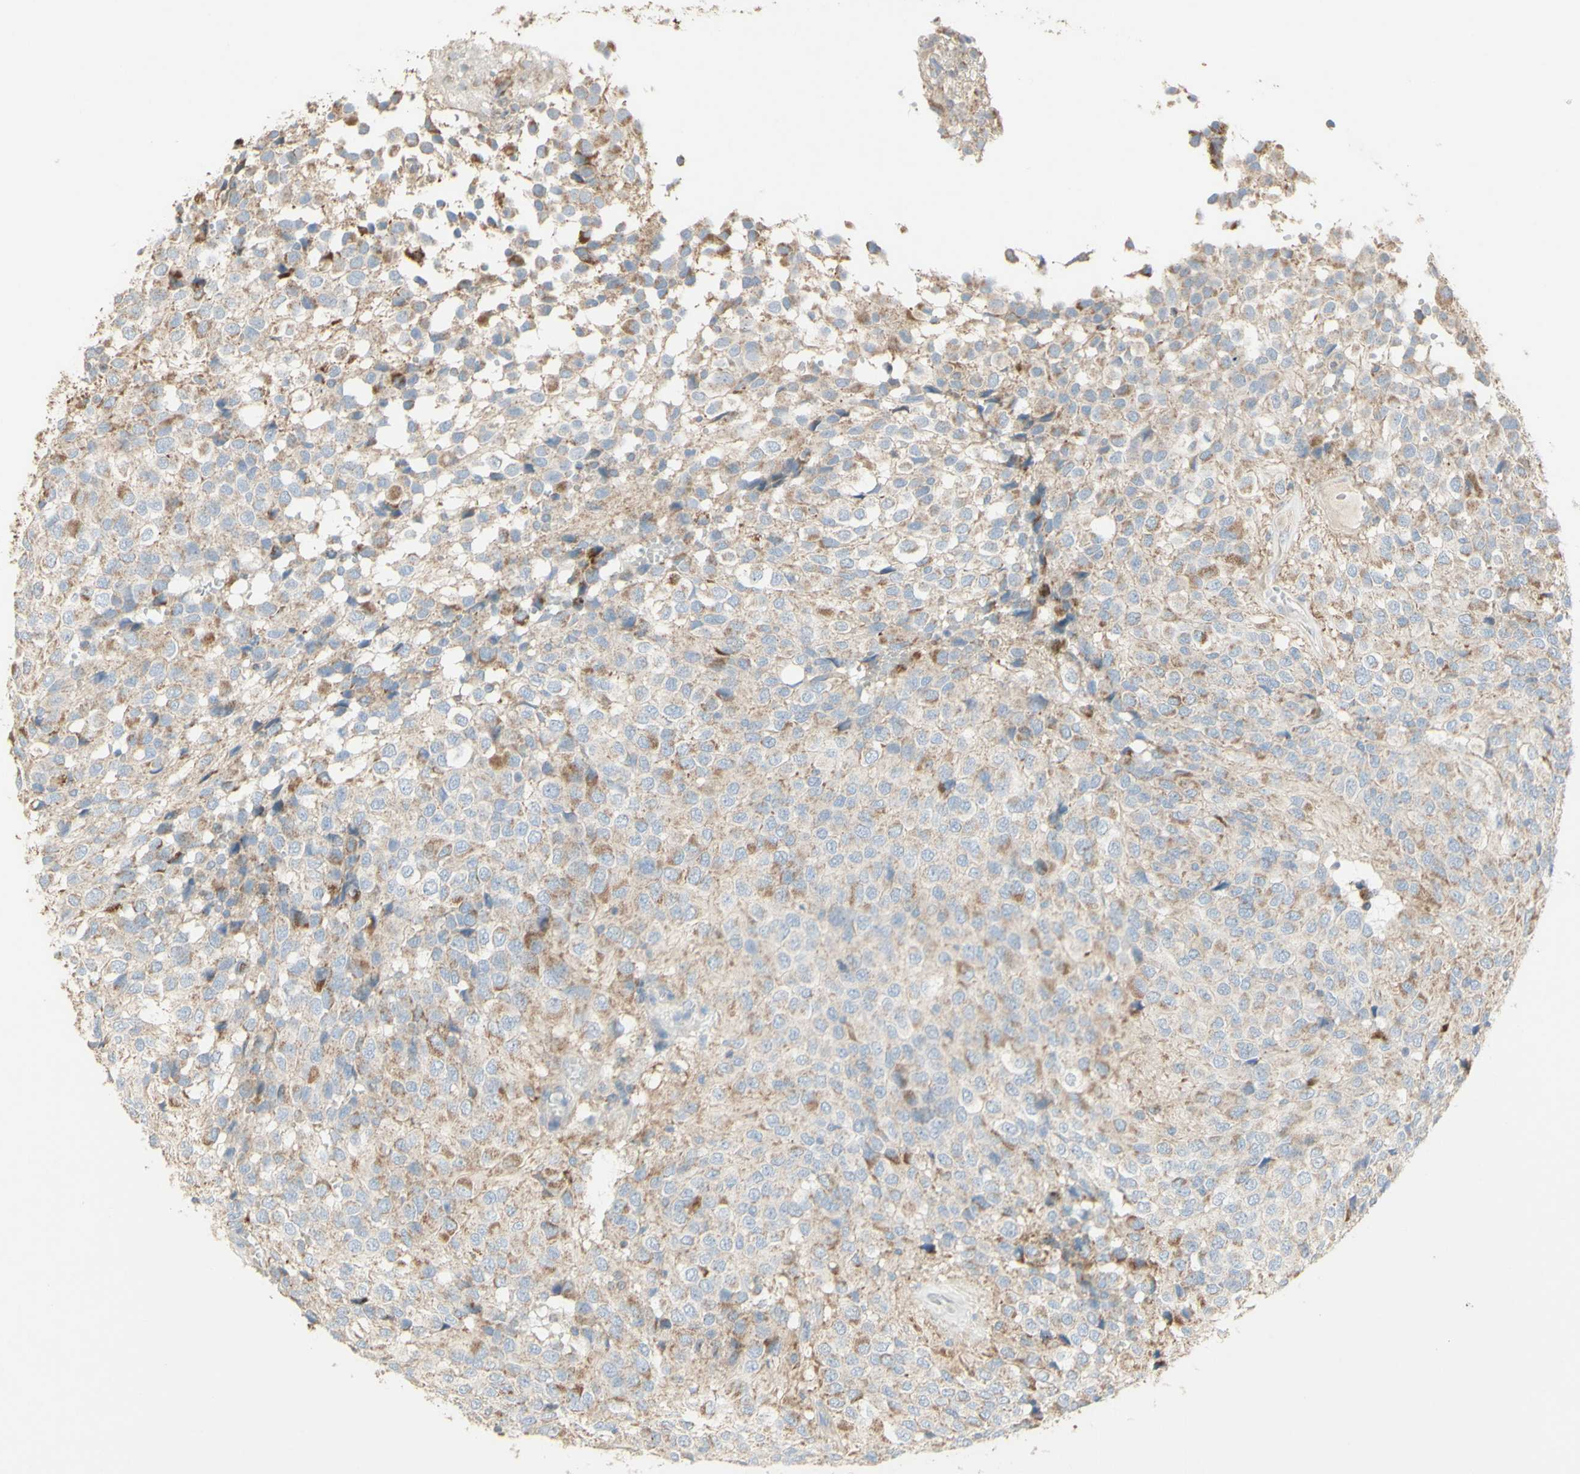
{"staining": {"intensity": "weak", "quantity": "<25%", "location": "cytoplasmic/membranous"}, "tissue": "glioma", "cell_type": "Tumor cells", "image_type": "cancer", "snomed": [{"axis": "morphology", "description": "Glioma, malignant, High grade"}, {"axis": "topography", "description": "Brain"}], "caption": "Immunohistochemical staining of glioma demonstrates no significant positivity in tumor cells. (DAB IHC with hematoxylin counter stain).", "gene": "CNTNAP1", "patient": {"sex": "male", "age": 32}}